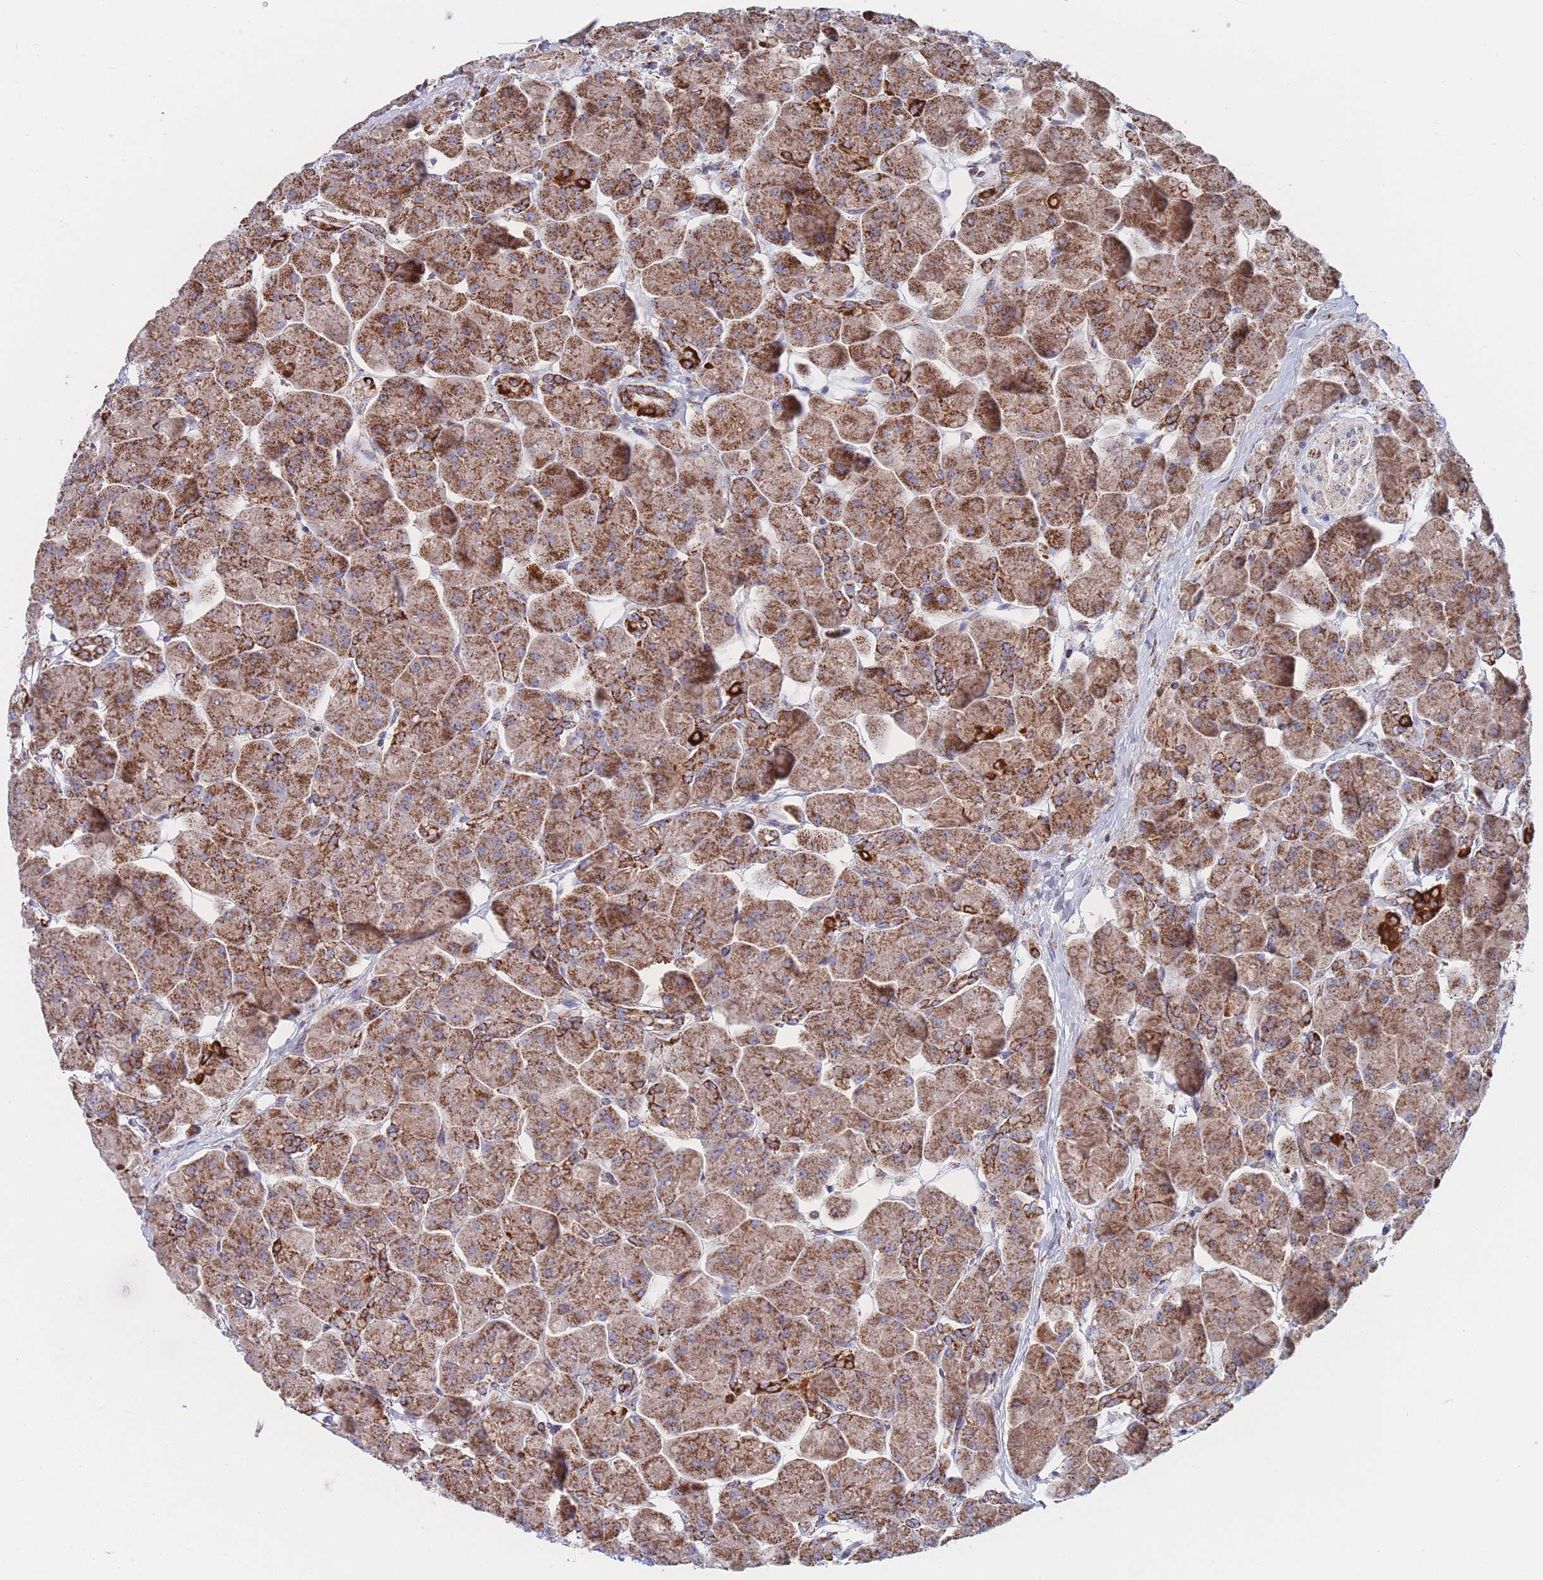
{"staining": {"intensity": "moderate", "quantity": ">75%", "location": "cytoplasmic/membranous"}, "tissue": "pancreas", "cell_type": "Exocrine glandular cells", "image_type": "normal", "snomed": [{"axis": "morphology", "description": "Normal tissue, NOS"}, {"axis": "topography", "description": "Pancreas"}], "caption": "A medium amount of moderate cytoplasmic/membranous positivity is identified in about >75% of exocrine glandular cells in normal pancreas. (IHC, brightfield microscopy, high magnification).", "gene": "IKZF4", "patient": {"sex": "male", "age": 66}}